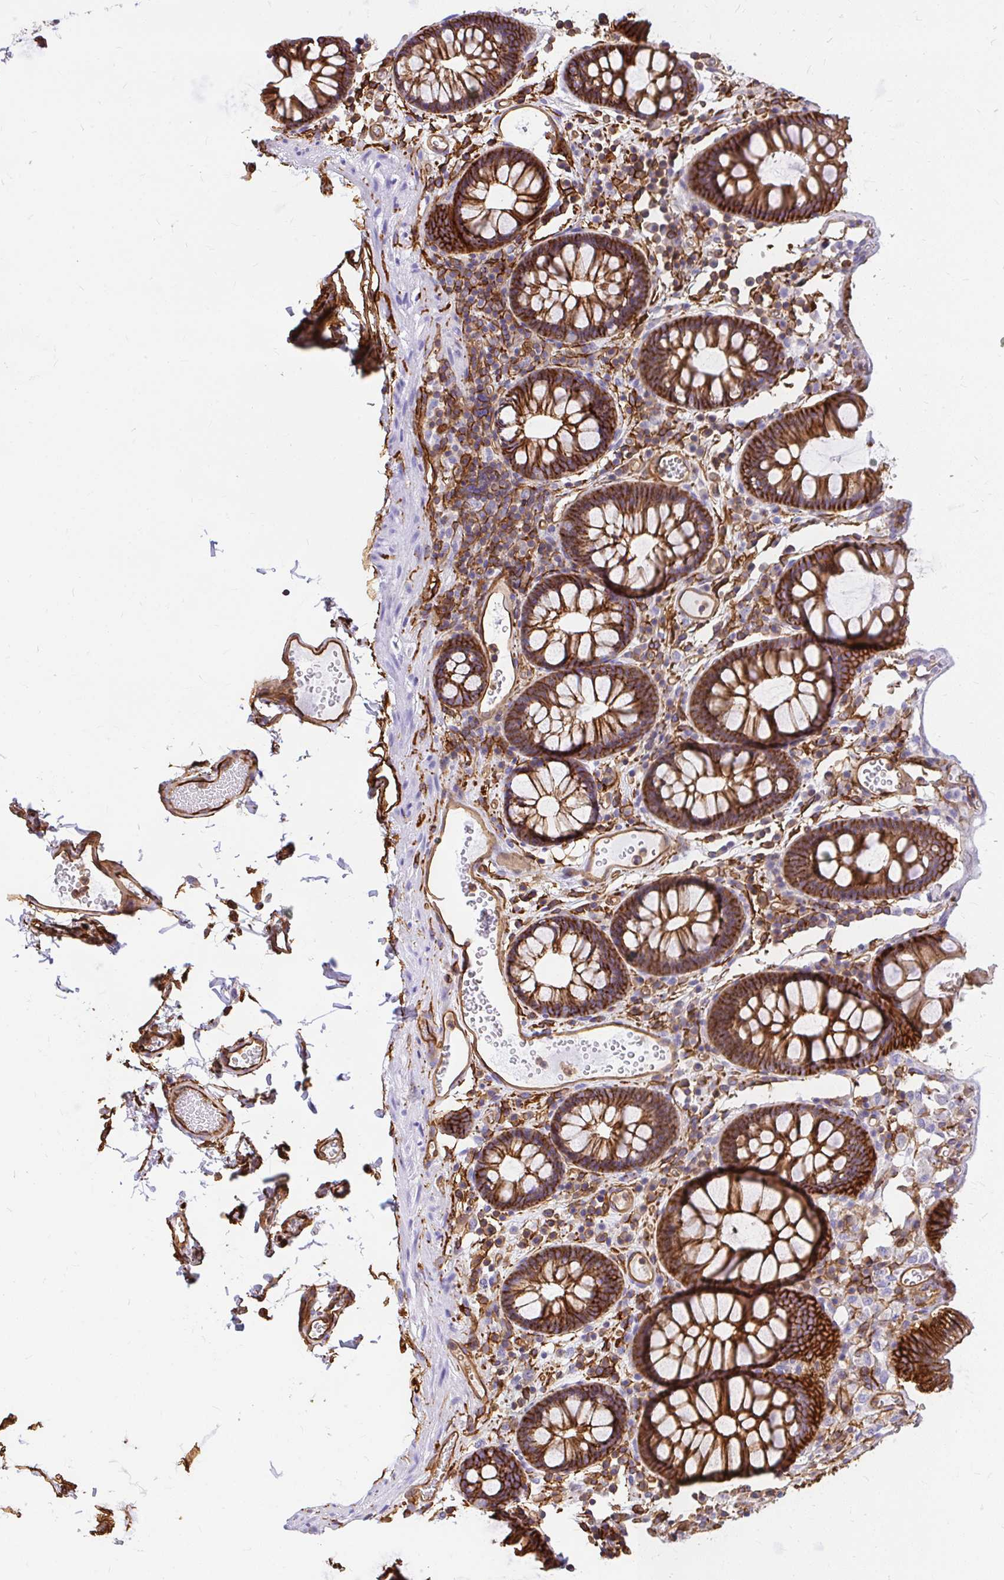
{"staining": {"intensity": "strong", "quantity": ">75%", "location": "cytoplasmic/membranous"}, "tissue": "colon", "cell_type": "Endothelial cells", "image_type": "normal", "snomed": [{"axis": "morphology", "description": "Normal tissue, NOS"}, {"axis": "topography", "description": "Colon"}, {"axis": "topography", "description": "Peripheral nerve tissue"}], "caption": "This micrograph shows benign colon stained with immunohistochemistry (IHC) to label a protein in brown. The cytoplasmic/membranous of endothelial cells show strong positivity for the protein. Nuclei are counter-stained blue.", "gene": "MAP1LC3B2", "patient": {"sex": "male", "age": 84}}